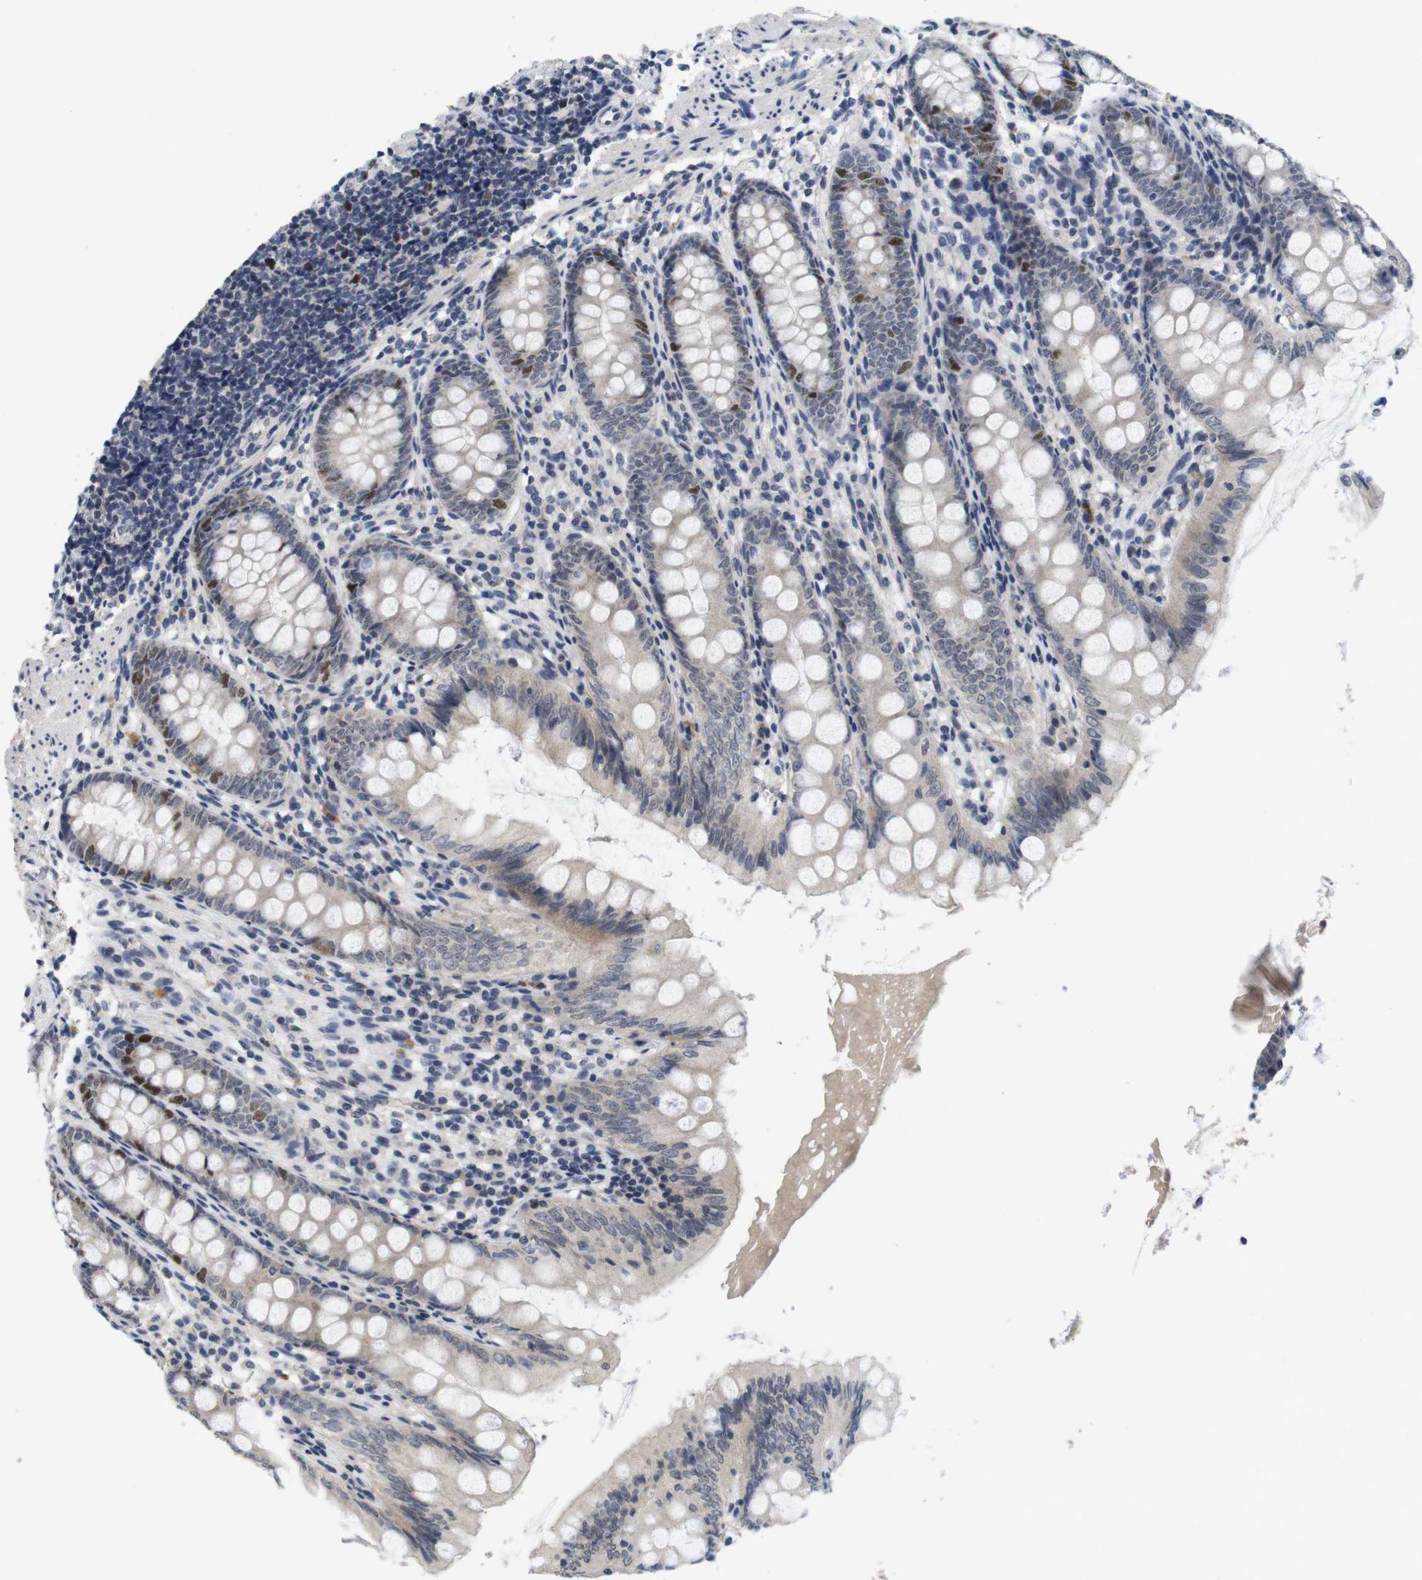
{"staining": {"intensity": "strong", "quantity": "<25%", "location": "cytoplasmic/membranous,nuclear"}, "tissue": "appendix", "cell_type": "Glandular cells", "image_type": "normal", "snomed": [{"axis": "morphology", "description": "Normal tissue, NOS"}, {"axis": "topography", "description": "Appendix"}], "caption": "Immunohistochemical staining of benign human appendix shows medium levels of strong cytoplasmic/membranous,nuclear staining in approximately <25% of glandular cells.", "gene": "SKP2", "patient": {"sex": "female", "age": 77}}